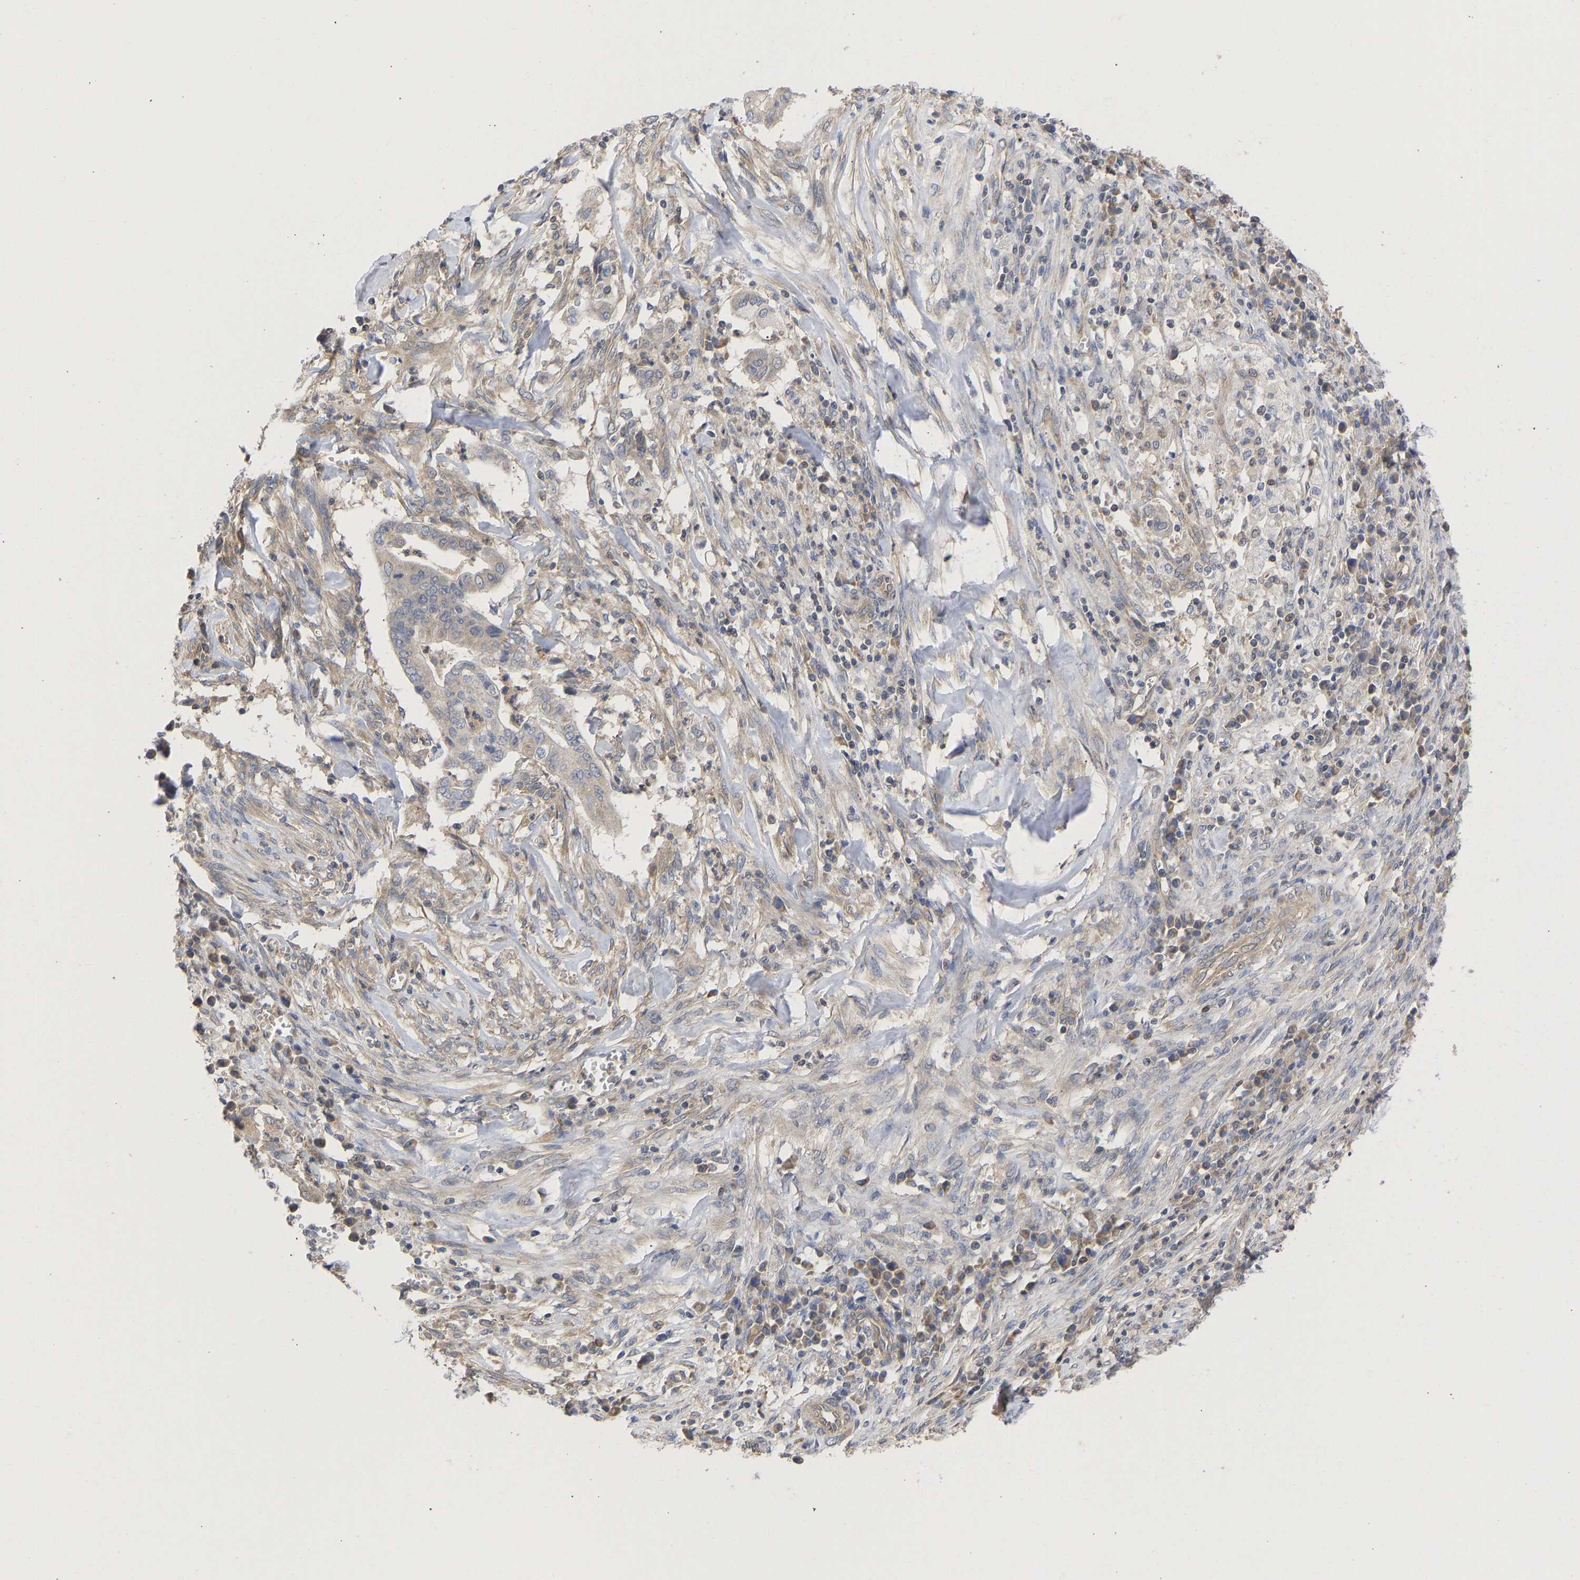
{"staining": {"intensity": "negative", "quantity": "none", "location": "none"}, "tissue": "cervical cancer", "cell_type": "Tumor cells", "image_type": "cancer", "snomed": [{"axis": "morphology", "description": "Adenocarcinoma, NOS"}, {"axis": "topography", "description": "Cervix"}], "caption": "The photomicrograph reveals no staining of tumor cells in cervical adenocarcinoma.", "gene": "MAP2K3", "patient": {"sex": "female", "age": 44}}